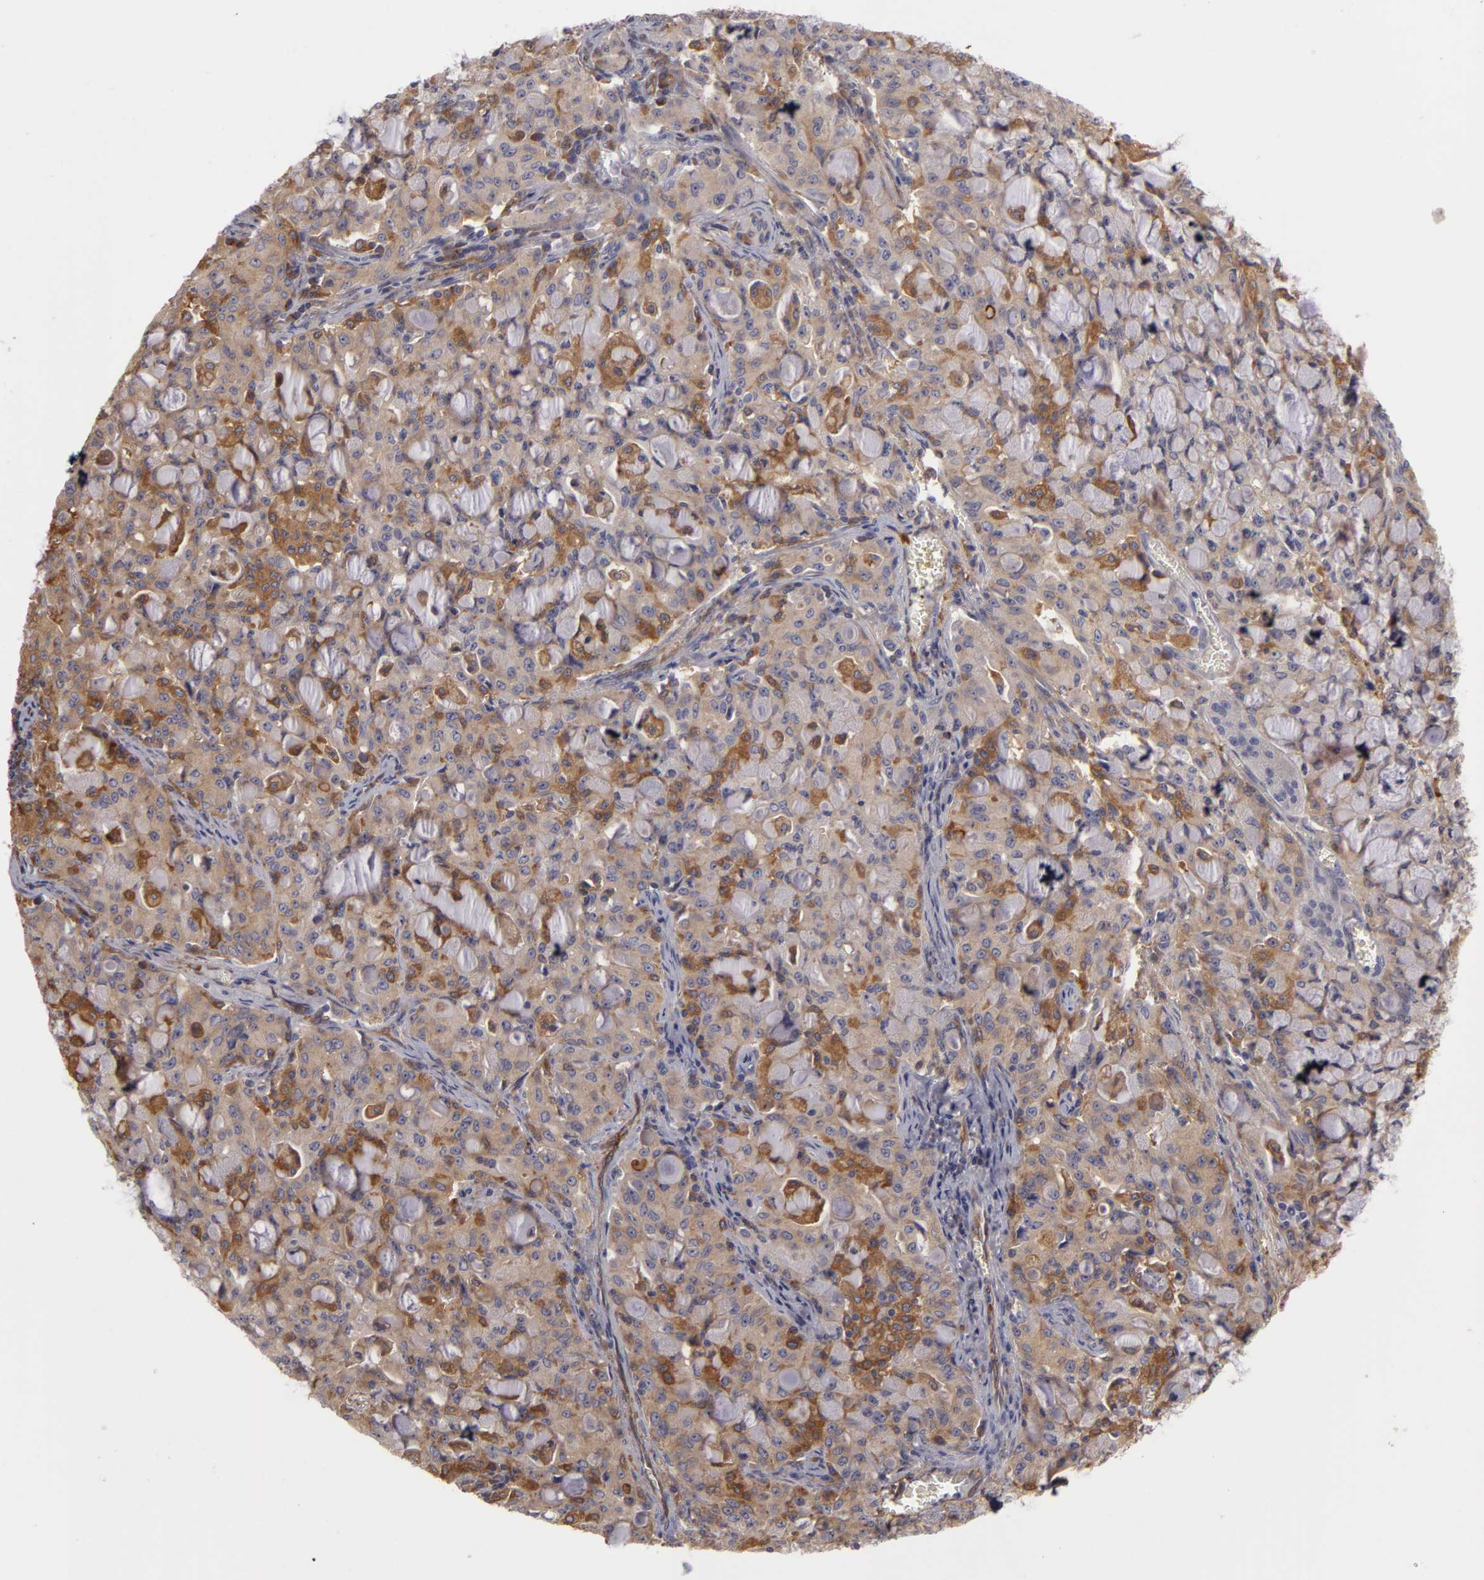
{"staining": {"intensity": "moderate", "quantity": "25%-75%", "location": "cytoplasmic/membranous"}, "tissue": "lung cancer", "cell_type": "Tumor cells", "image_type": "cancer", "snomed": [{"axis": "morphology", "description": "Adenocarcinoma, NOS"}, {"axis": "topography", "description": "Lung"}], "caption": "This micrograph shows lung cancer (adenocarcinoma) stained with immunohistochemistry (IHC) to label a protein in brown. The cytoplasmic/membranous of tumor cells show moderate positivity for the protein. Nuclei are counter-stained blue.", "gene": "ZNF229", "patient": {"sex": "female", "age": 44}}